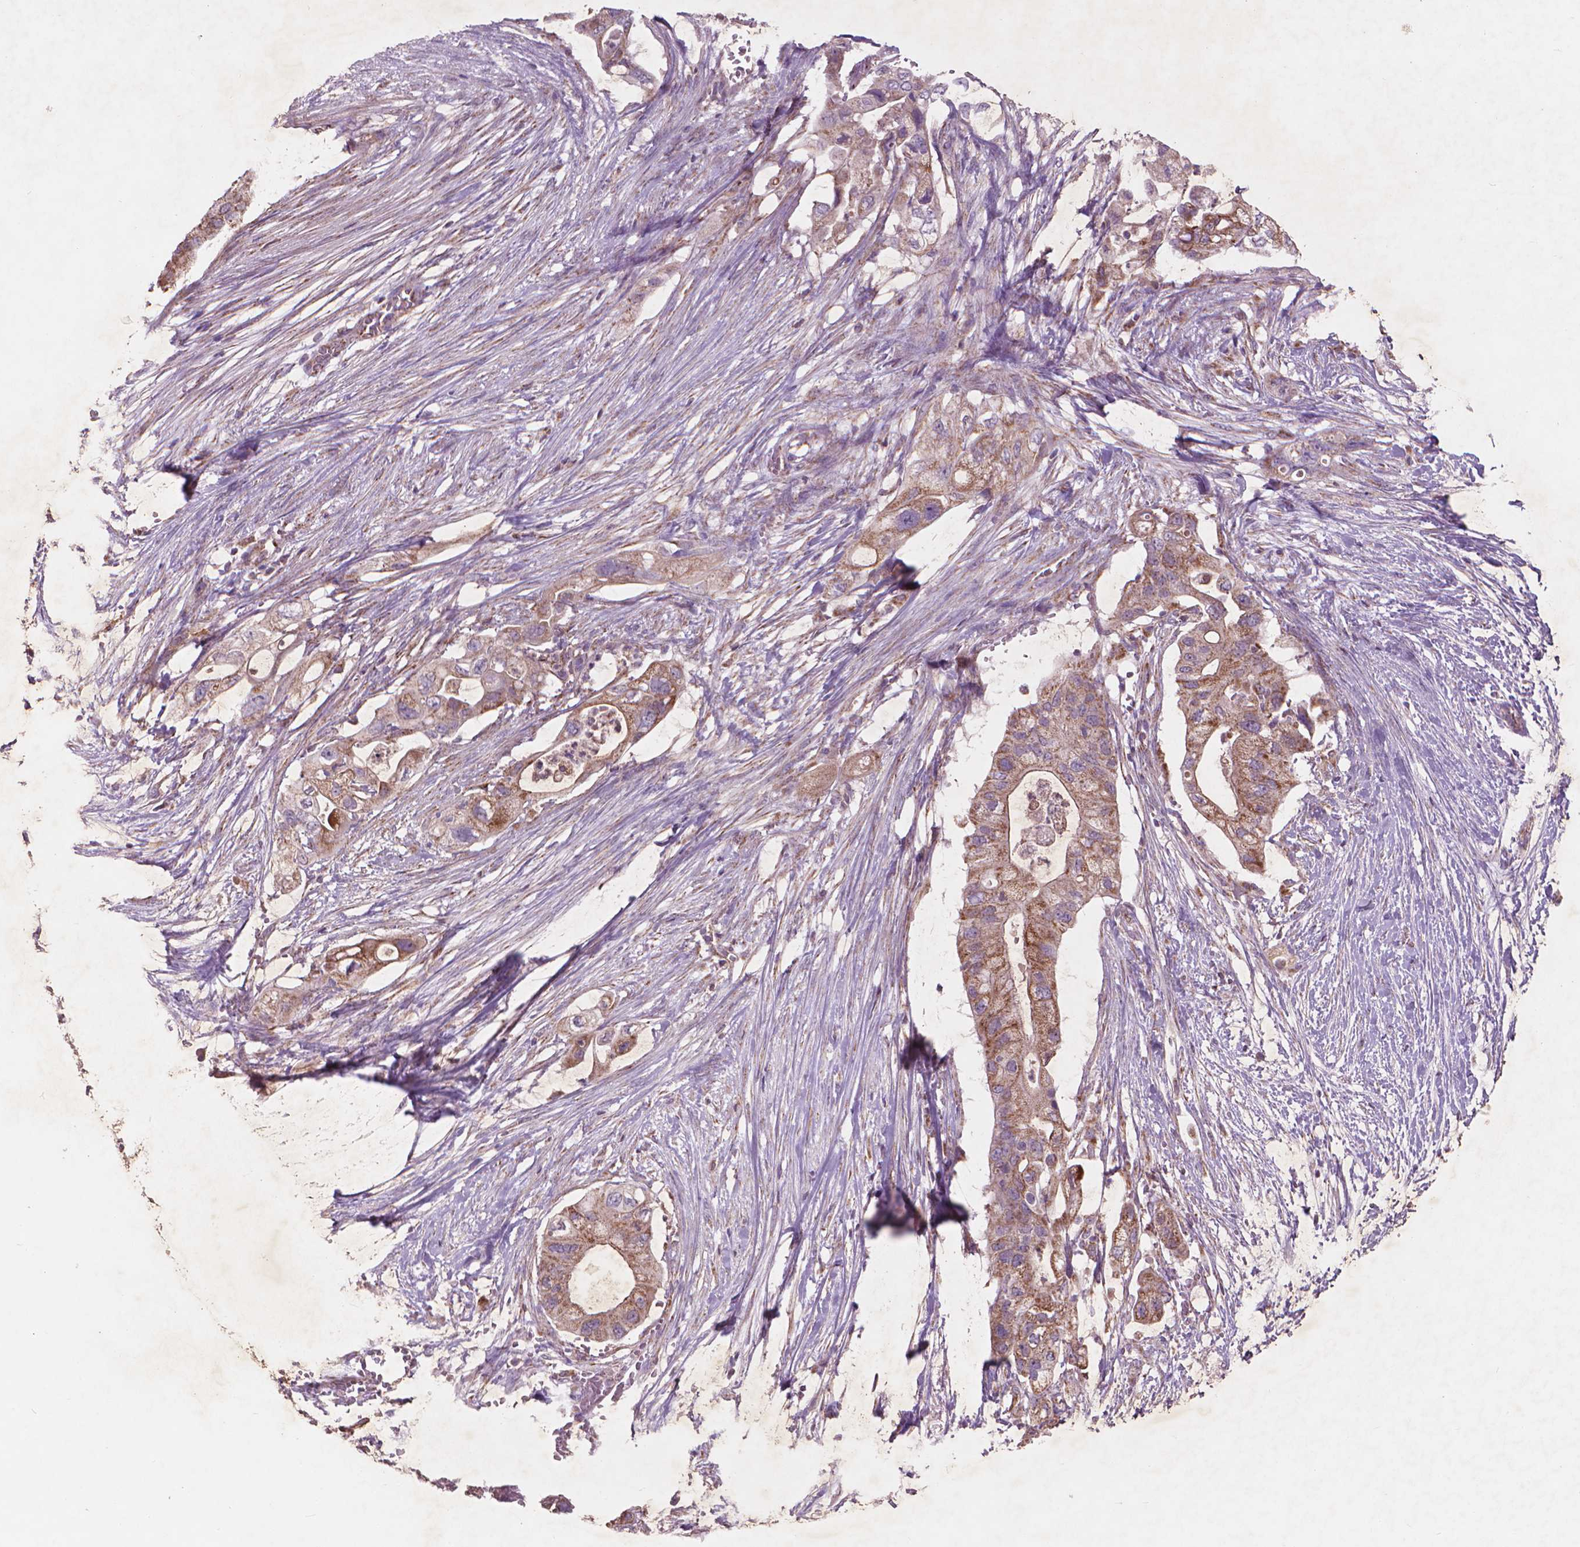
{"staining": {"intensity": "moderate", "quantity": "25%-75%", "location": "cytoplasmic/membranous"}, "tissue": "pancreatic cancer", "cell_type": "Tumor cells", "image_type": "cancer", "snomed": [{"axis": "morphology", "description": "Adenocarcinoma, NOS"}, {"axis": "topography", "description": "Pancreas"}], "caption": "Moderate cytoplasmic/membranous protein expression is appreciated in approximately 25%-75% of tumor cells in pancreatic cancer.", "gene": "NLRX1", "patient": {"sex": "female", "age": 72}}